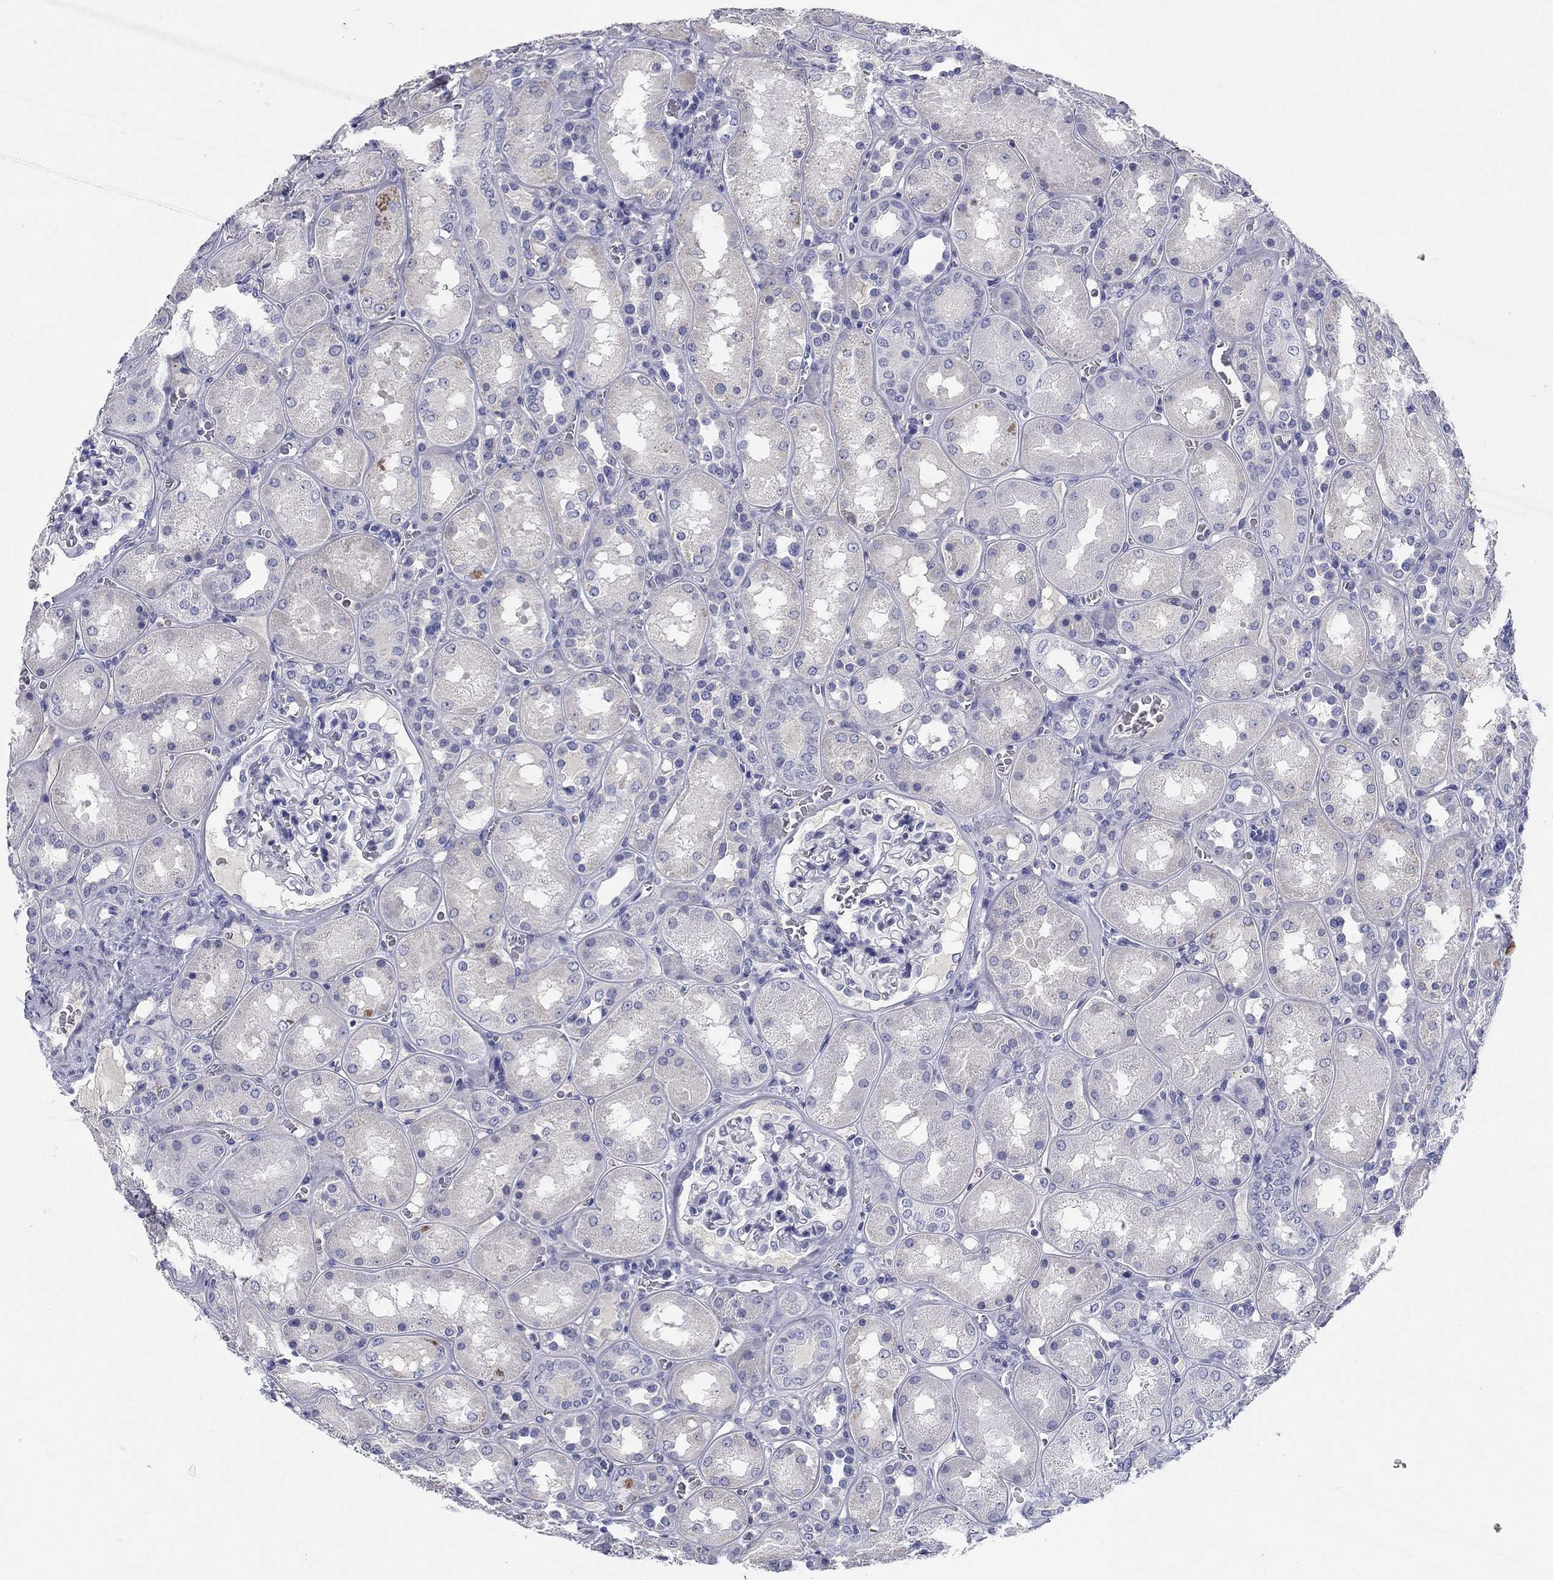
{"staining": {"intensity": "negative", "quantity": "none", "location": "none"}, "tissue": "kidney", "cell_type": "Cells in glomeruli", "image_type": "normal", "snomed": [{"axis": "morphology", "description": "Normal tissue, NOS"}, {"axis": "topography", "description": "Kidney"}], "caption": "DAB immunohistochemical staining of normal kidney demonstrates no significant positivity in cells in glomeruli. Brightfield microscopy of immunohistochemistry stained with DAB (3,3'-diaminobenzidine) (brown) and hematoxylin (blue), captured at high magnification.", "gene": "KCNH1", "patient": {"sex": "male", "age": 73}}